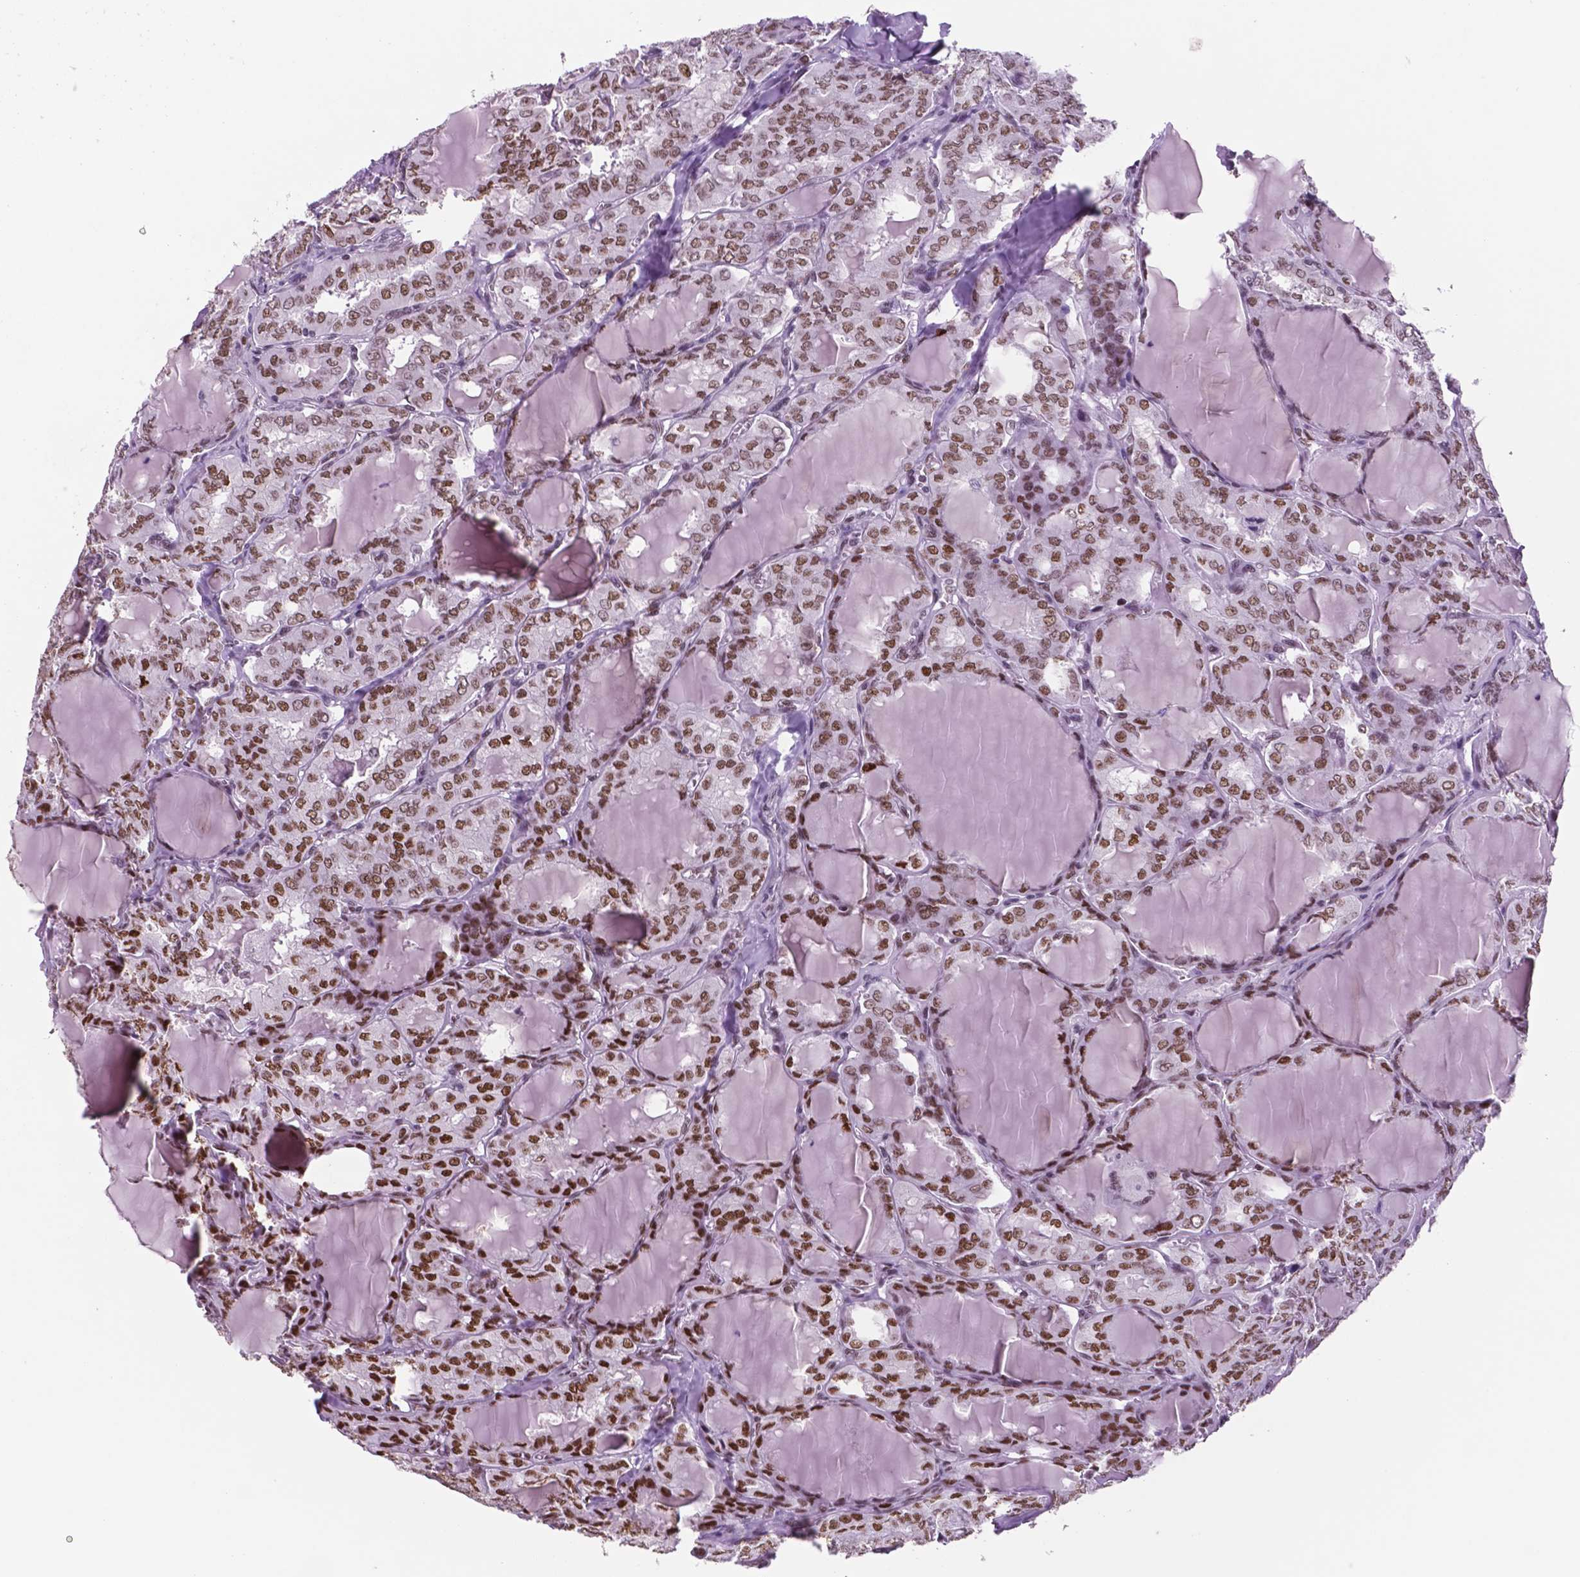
{"staining": {"intensity": "moderate", "quantity": ">75%", "location": "nuclear"}, "tissue": "thyroid cancer", "cell_type": "Tumor cells", "image_type": "cancer", "snomed": [{"axis": "morphology", "description": "Papillary adenocarcinoma, NOS"}, {"axis": "topography", "description": "Thyroid gland"}], "caption": "Protein positivity by immunohistochemistry demonstrates moderate nuclear positivity in approximately >75% of tumor cells in thyroid papillary adenocarcinoma.", "gene": "MSH6", "patient": {"sex": "male", "age": 20}}